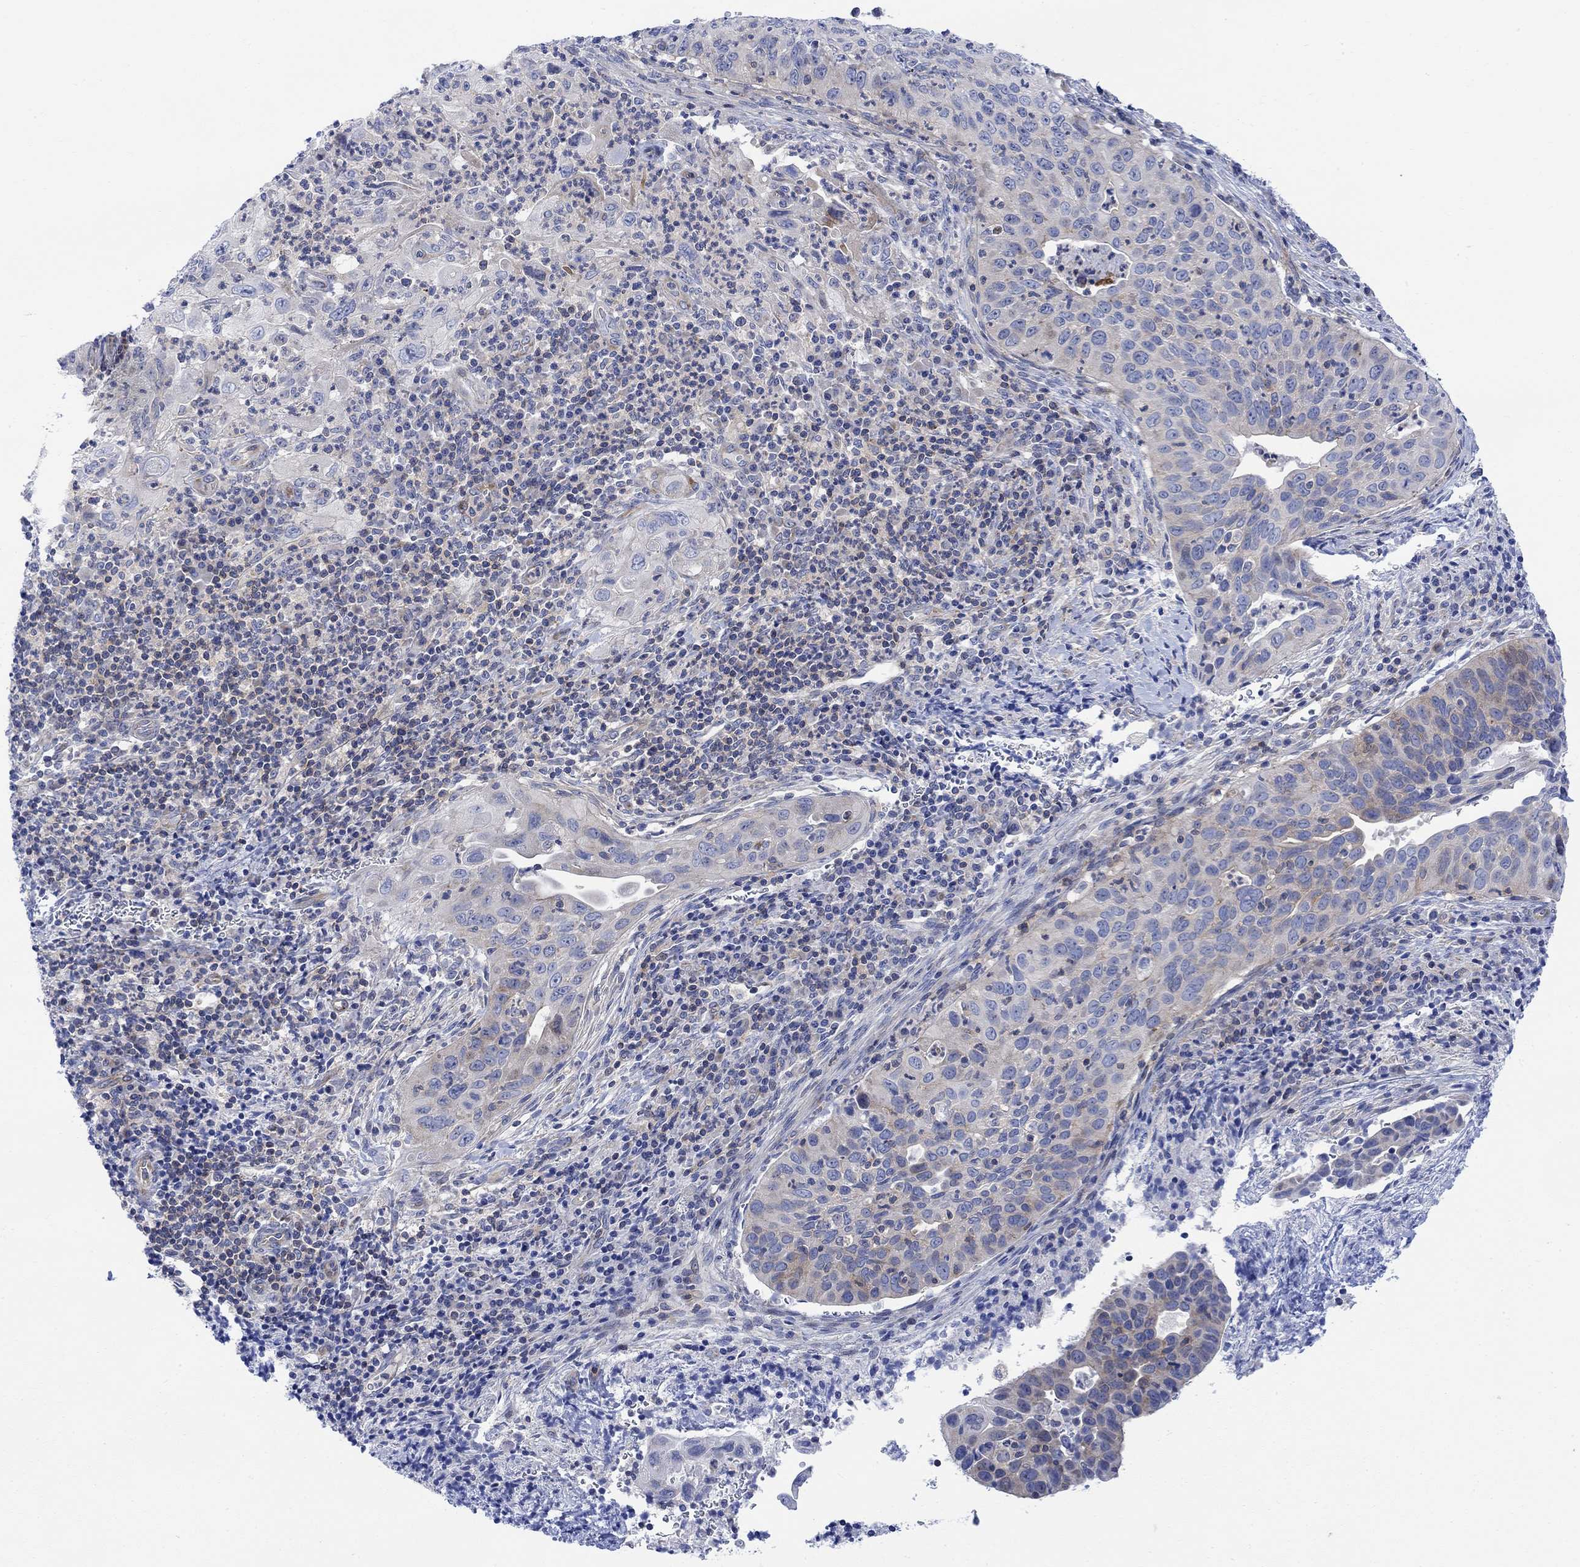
{"staining": {"intensity": "weak", "quantity": "<25%", "location": "cytoplasmic/membranous"}, "tissue": "cervical cancer", "cell_type": "Tumor cells", "image_type": "cancer", "snomed": [{"axis": "morphology", "description": "Squamous cell carcinoma, NOS"}, {"axis": "topography", "description": "Cervix"}], "caption": "Human squamous cell carcinoma (cervical) stained for a protein using immunohistochemistry shows no expression in tumor cells.", "gene": "ARSK", "patient": {"sex": "female", "age": 26}}